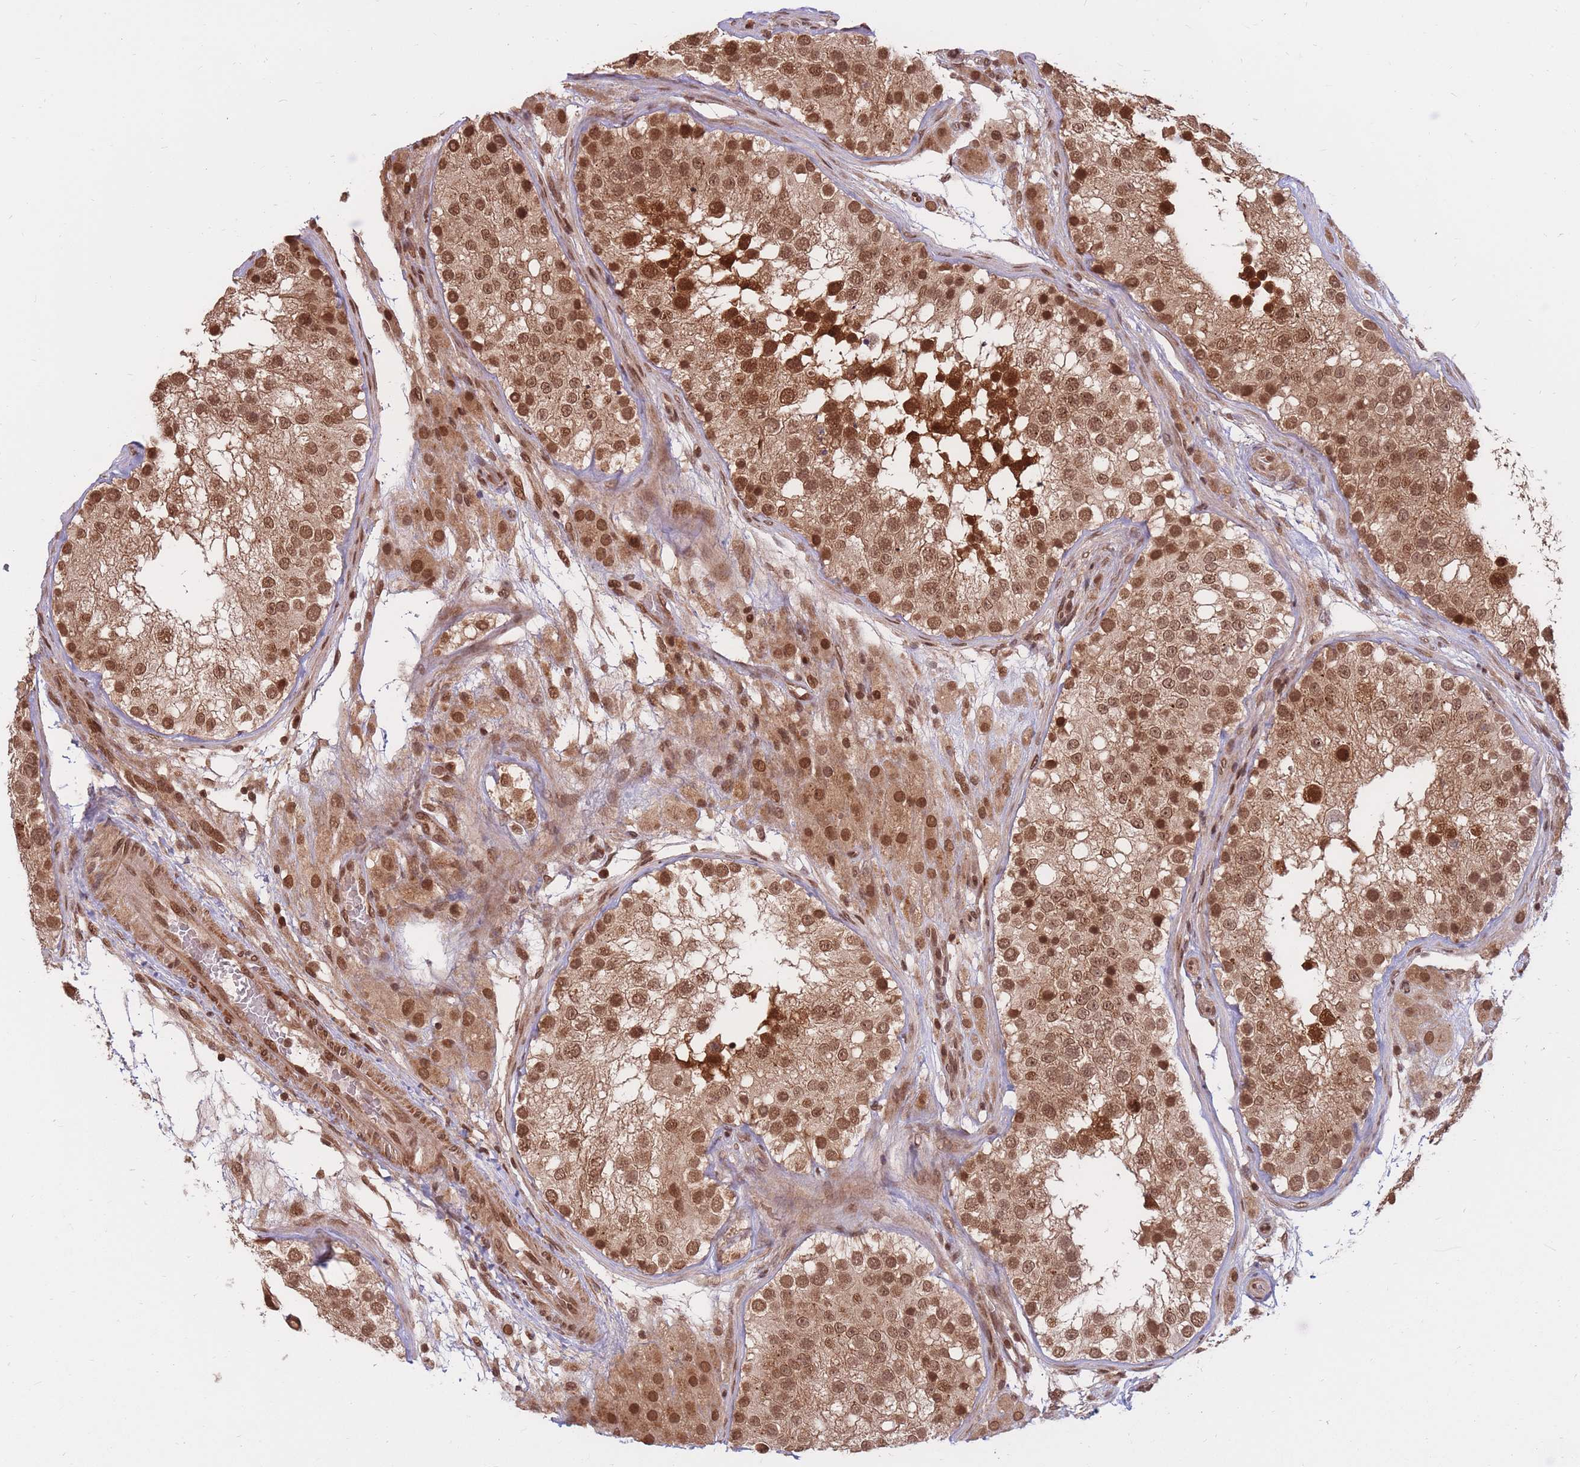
{"staining": {"intensity": "strong", "quantity": ">75%", "location": "cytoplasmic/membranous,nuclear"}, "tissue": "testis", "cell_type": "Cells in seminiferous ducts", "image_type": "normal", "snomed": [{"axis": "morphology", "description": "Normal tissue, NOS"}, {"axis": "topography", "description": "Testis"}], "caption": "This is an image of IHC staining of unremarkable testis, which shows strong expression in the cytoplasmic/membranous,nuclear of cells in seminiferous ducts.", "gene": "SRA1", "patient": {"sex": "male", "age": 26}}